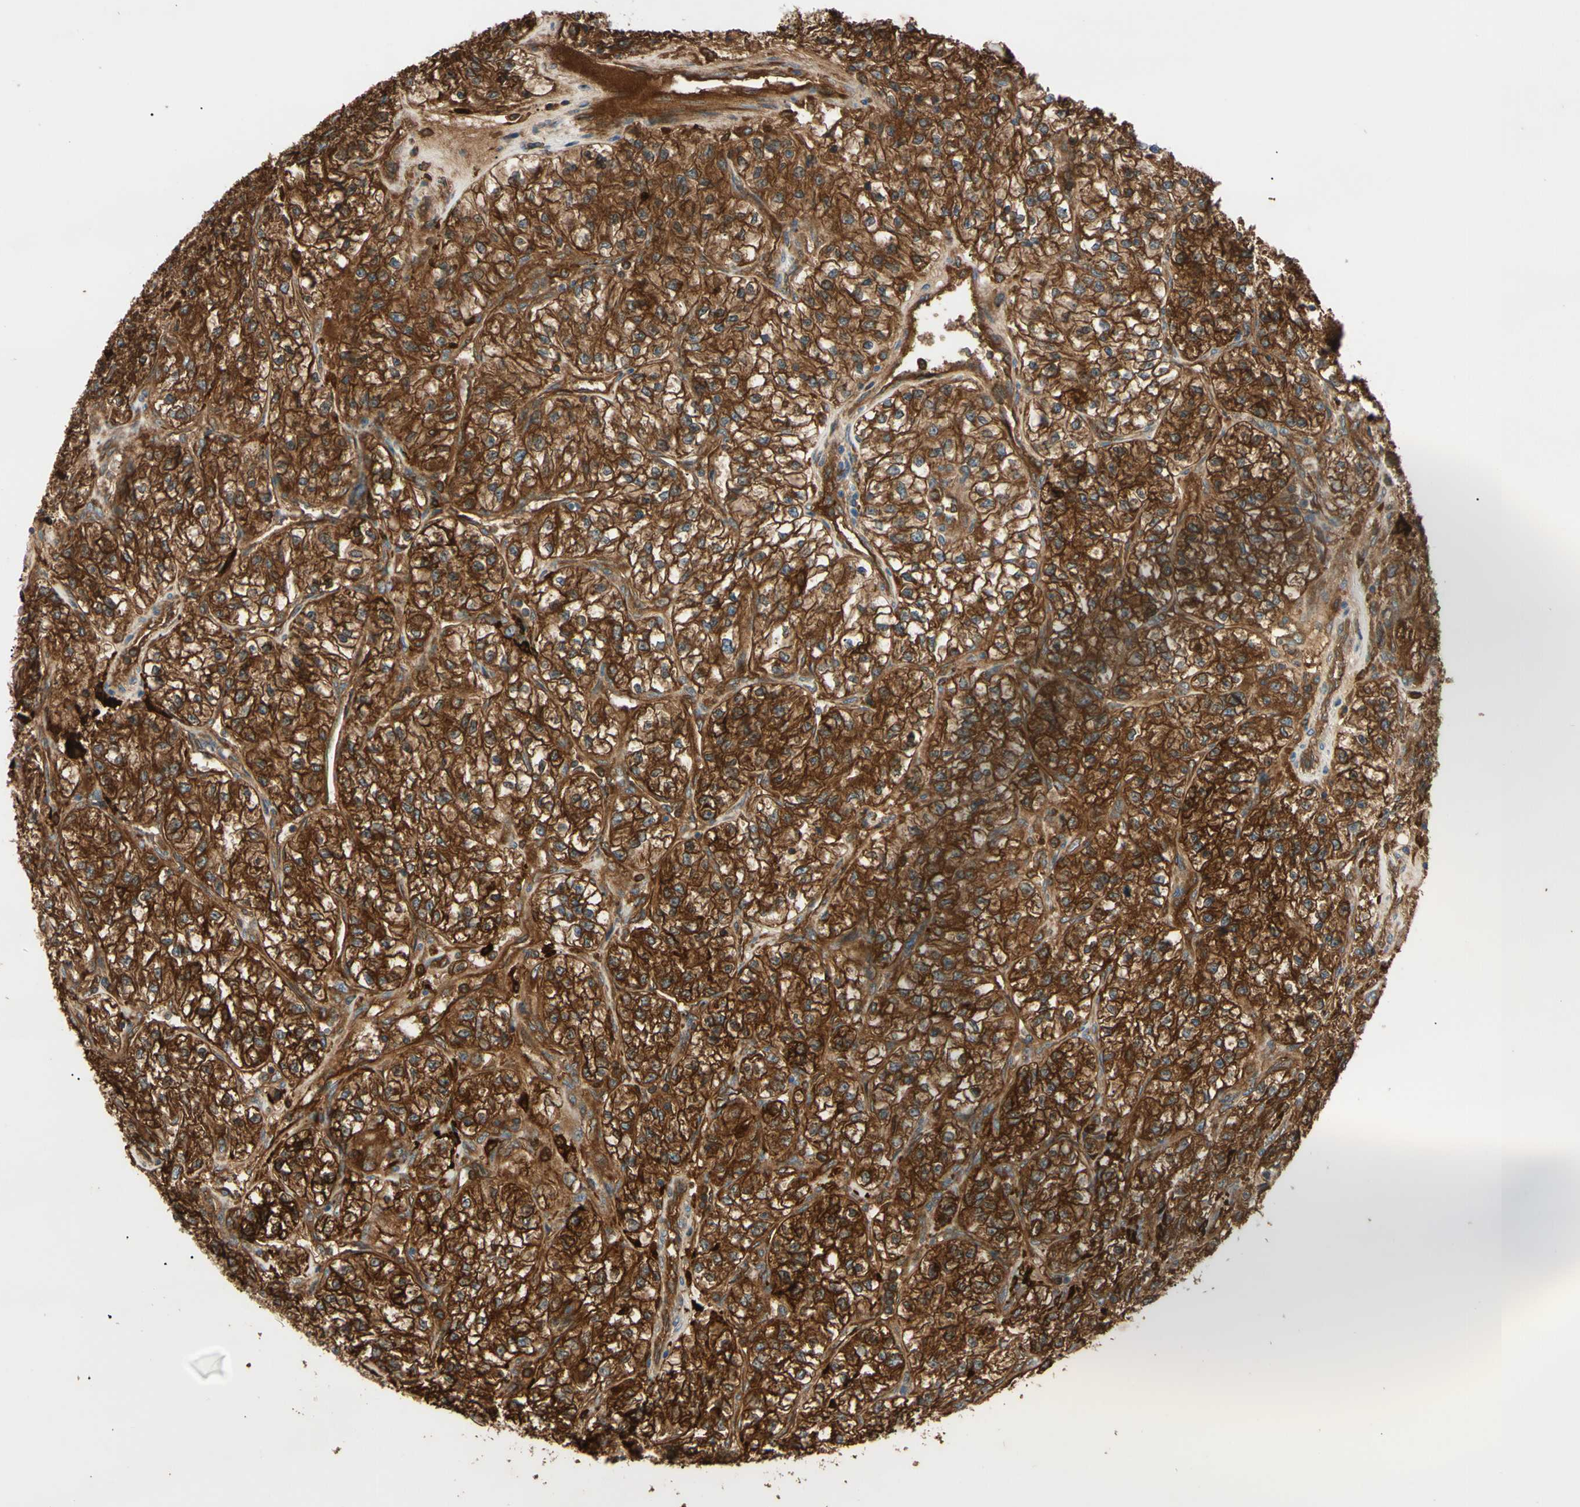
{"staining": {"intensity": "strong", "quantity": ">75%", "location": "cytoplasmic/membranous"}, "tissue": "renal cancer", "cell_type": "Tumor cells", "image_type": "cancer", "snomed": [{"axis": "morphology", "description": "Adenocarcinoma, NOS"}, {"axis": "topography", "description": "Kidney"}], "caption": "Tumor cells exhibit high levels of strong cytoplasmic/membranous positivity in approximately >75% of cells in human renal cancer (adenocarcinoma).", "gene": "PTPN12", "patient": {"sex": "female", "age": 57}}